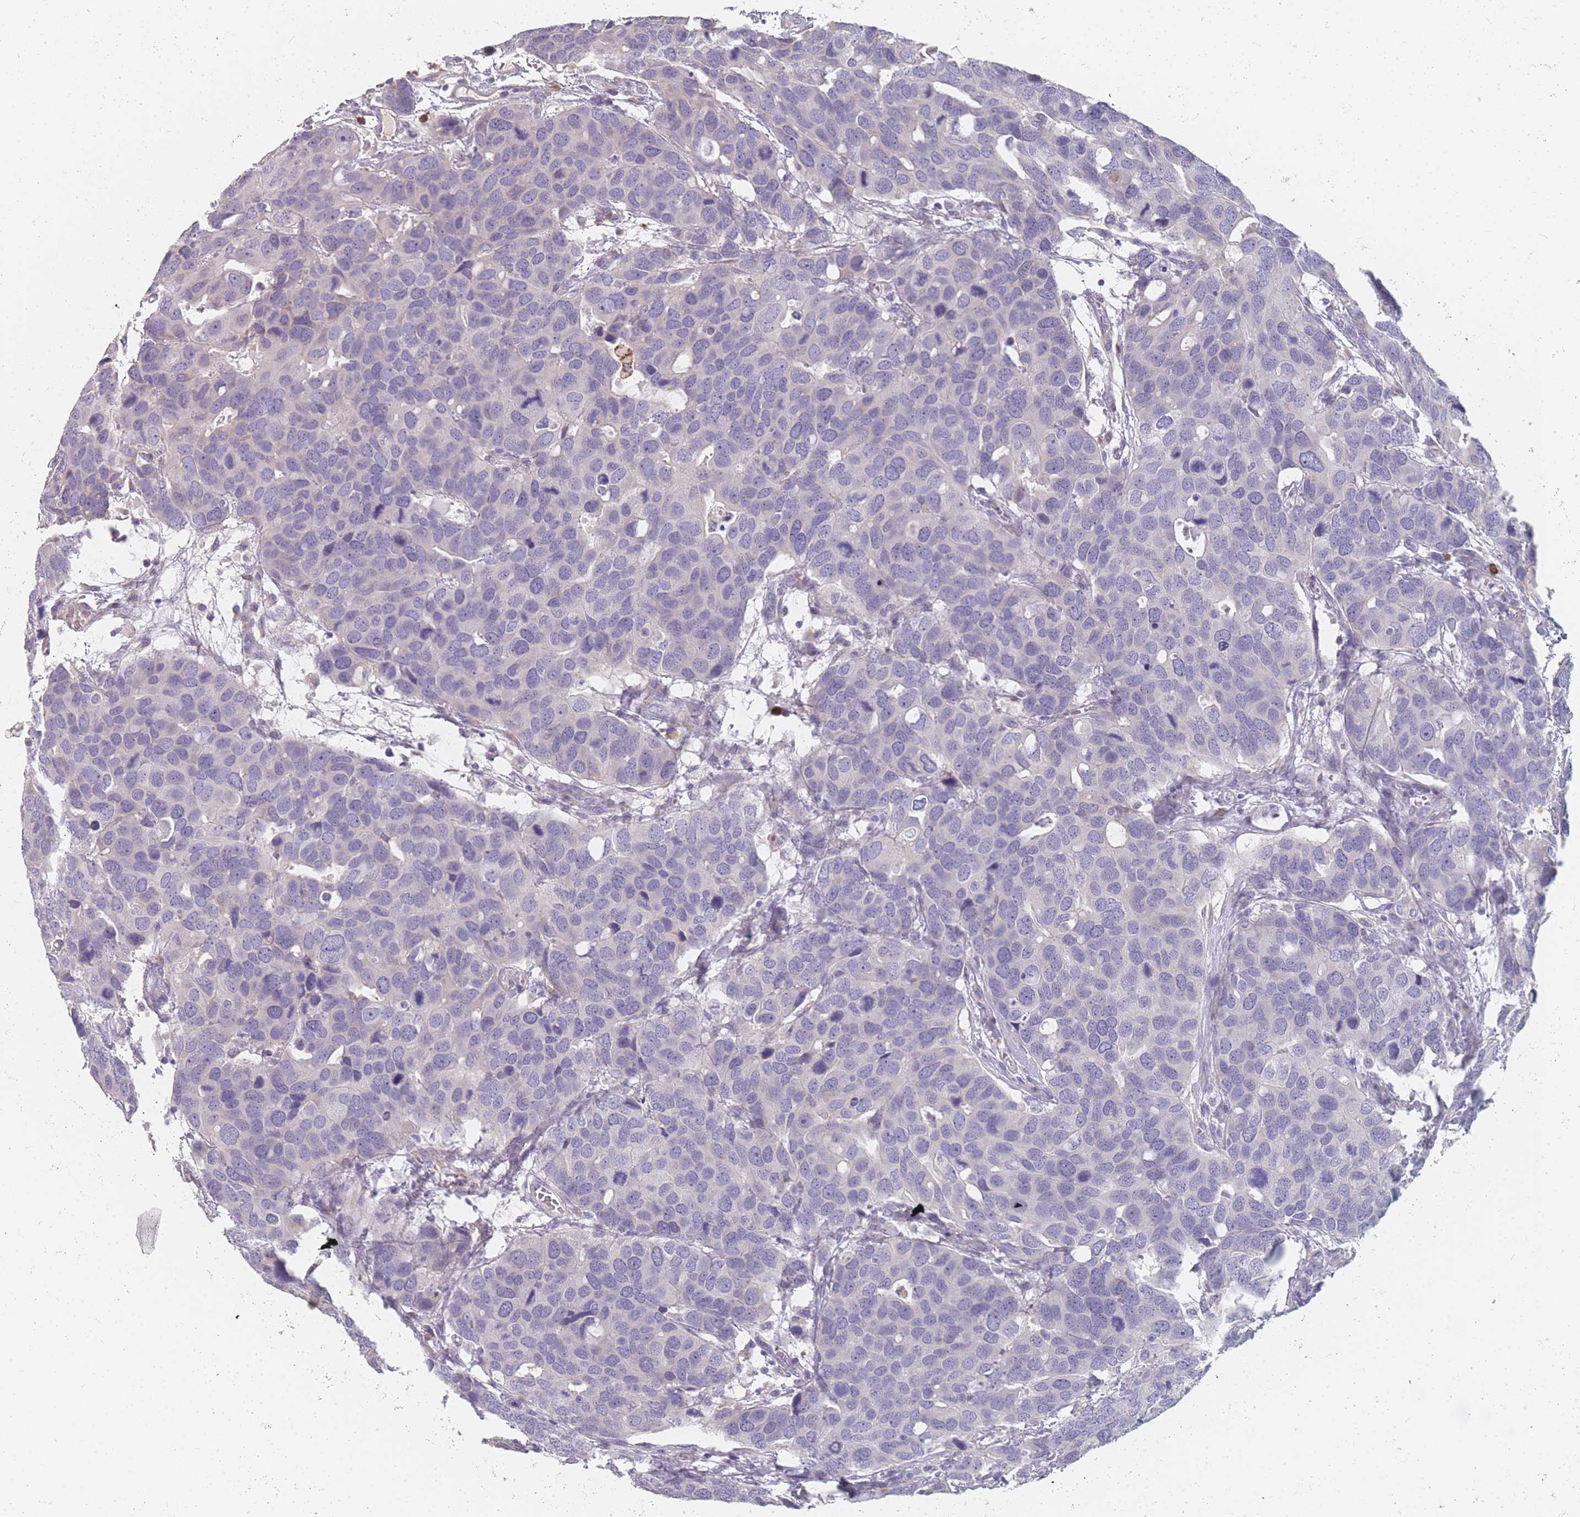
{"staining": {"intensity": "negative", "quantity": "none", "location": "none"}, "tissue": "breast cancer", "cell_type": "Tumor cells", "image_type": "cancer", "snomed": [{"axis": "morphology", "description": "Duct carcinoma"}, {"axis": "topography", "description": "Breast"}], "caption": "Tumor cells are negative for brown protein staining in intraductal carcinoma (breast).", "gene": "SLC35E4", "patient": {"sex": "female", "age": 83}}